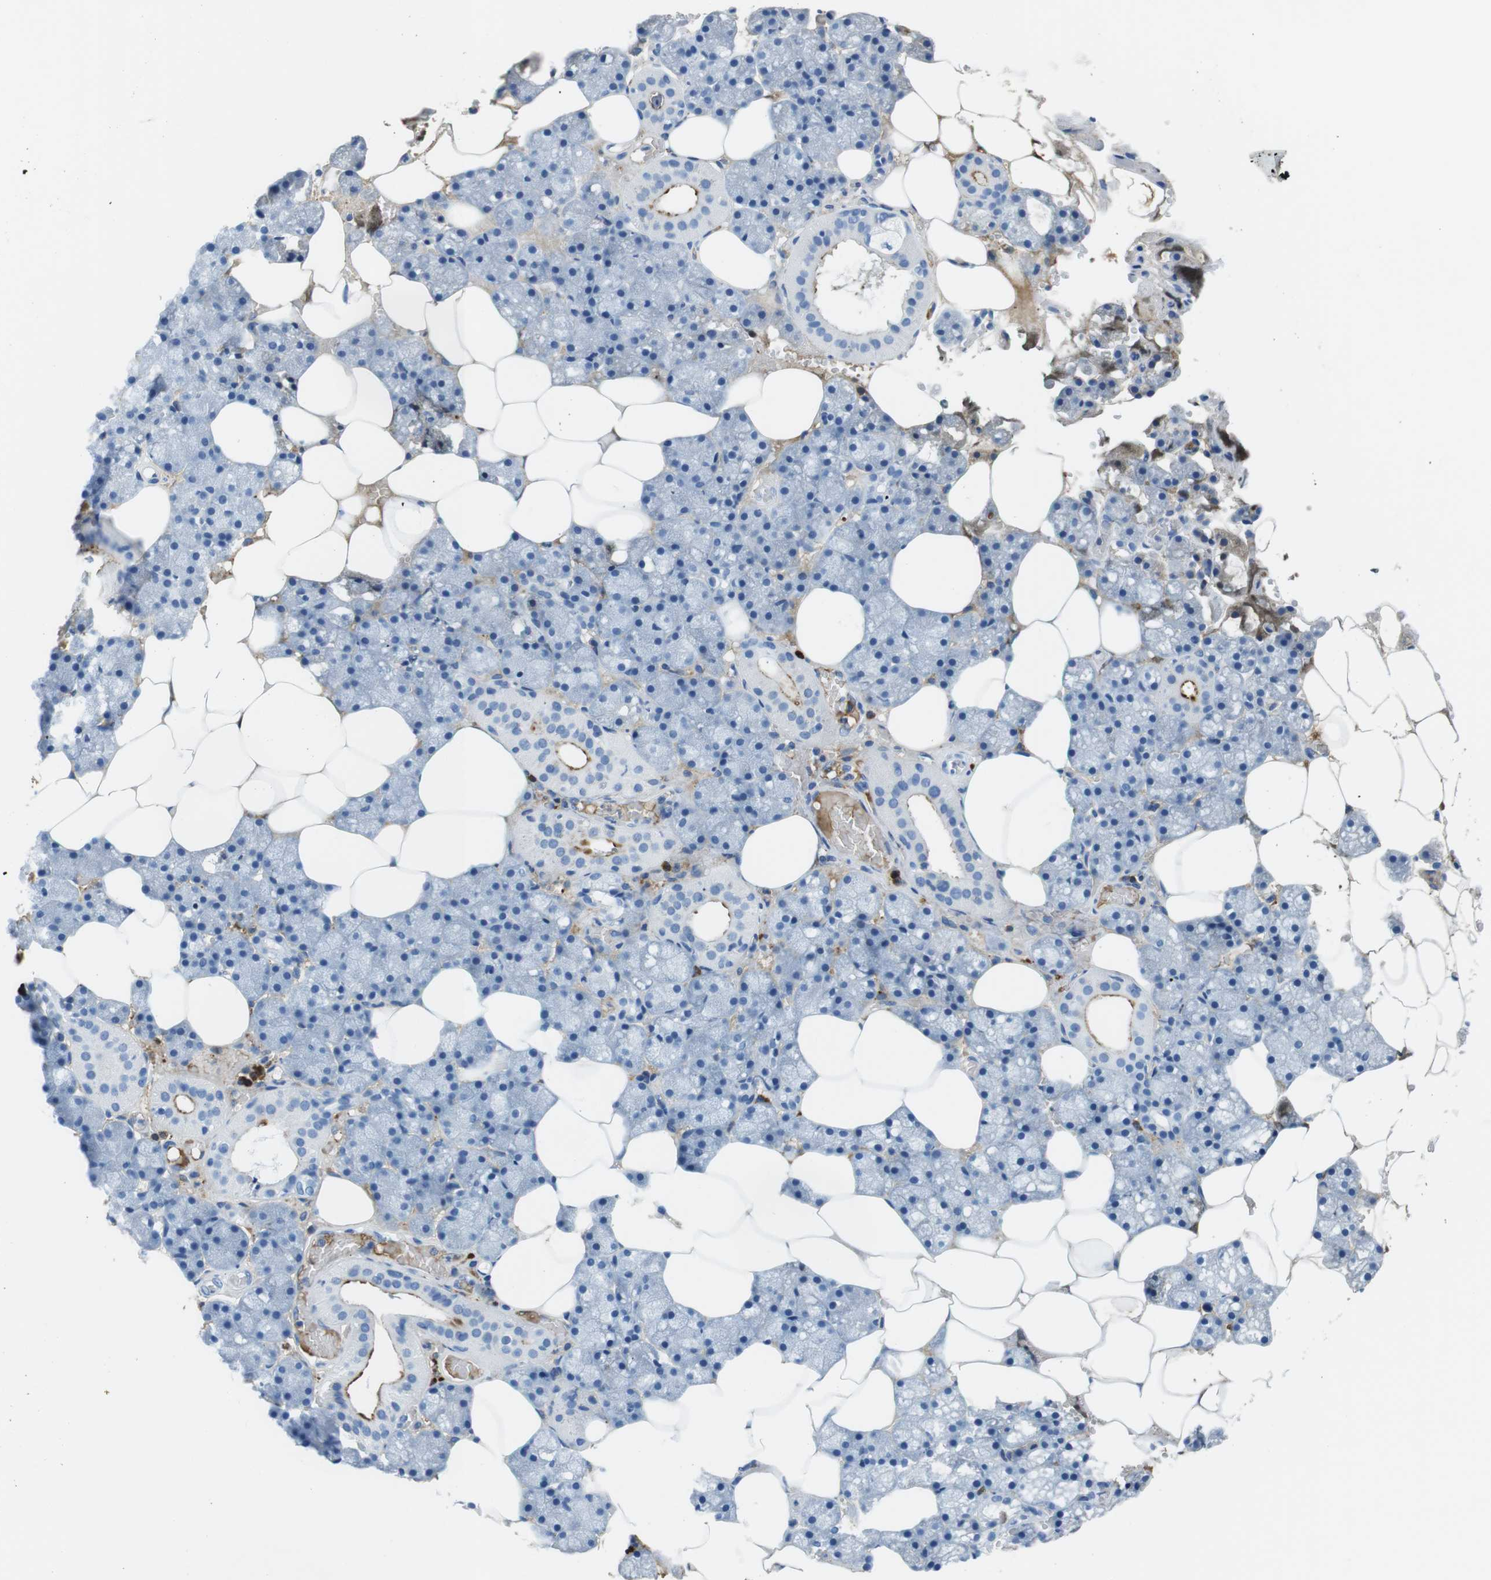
{"staining": {"intensity": "negative", "quantity": "none", "location": "none"}, "tissue": "salivary gland", "cell_type": "Glandular cells", "image_type": "normal", "snomed": [{"axis": "morphology", "description": "Normal tissue, NOS"}, {"axis": "topography", "description": "Salivary gland"}], "caption": "This is a histopathology image of immunohistochemistry (IHC) staining of benign salivary gland, which shows no staining in glandular cells.", "gene": "IGKC", "patient": {"sex": "male", "age": 62}}